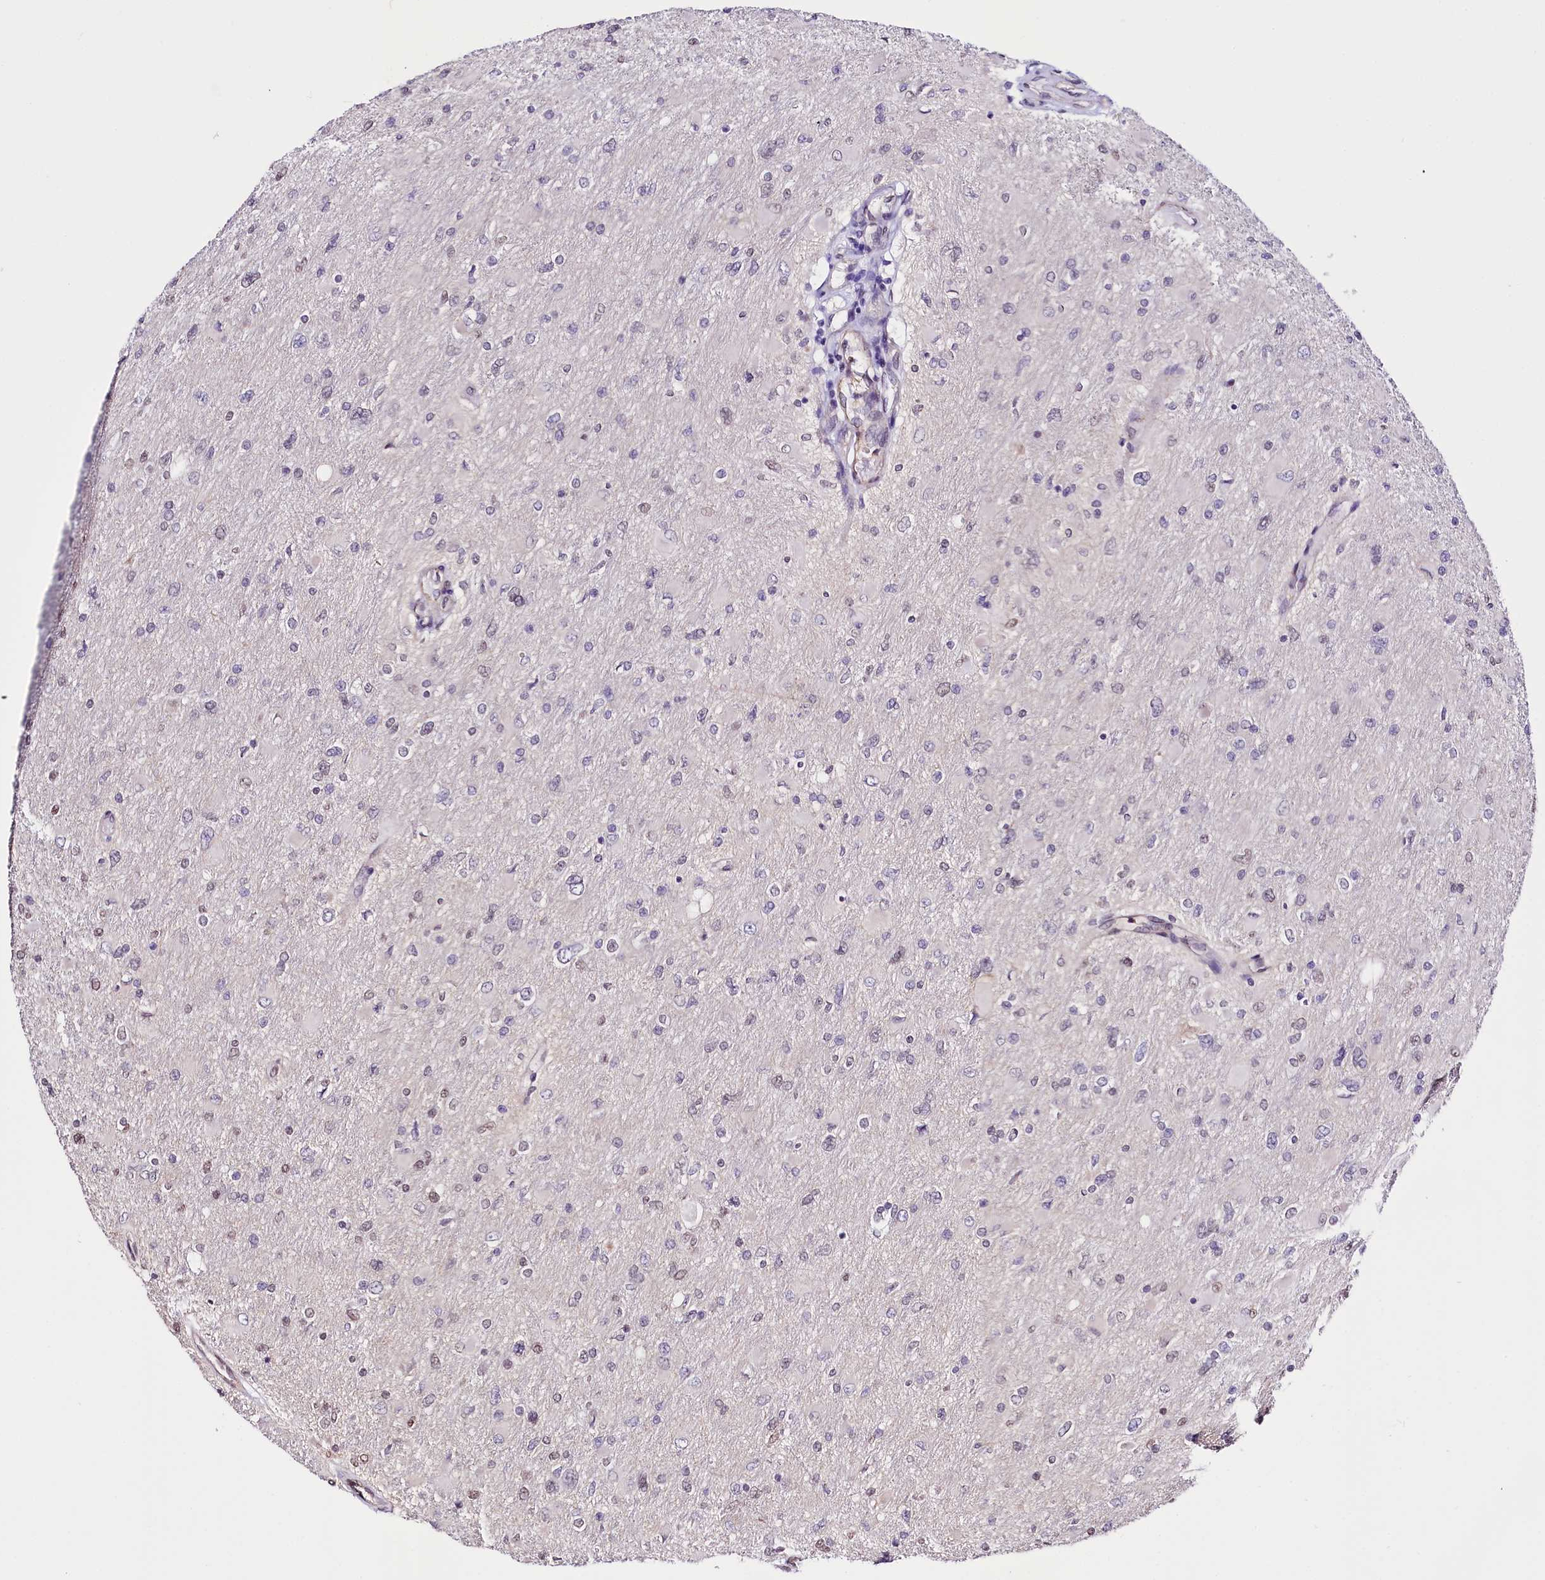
{"staining": {"intensity": "negative", "quantity": "none", "location": "none"}, "tissue": "glioma", "cell_type": "Tumor cells", "image_type": "cancer", "snomed": [{"axis": "morphology", "description": "Glioma, malignant, High grade"}, {"axis": "topography", "description": "Cerebral cortex"}], "caption": "Immunohistochemistry histopathology image of glioma stained for a protein (brown), which displays no expression in tumor cells.", "gene": "ST7", "patient": {"sex": "female", "age": 36}}